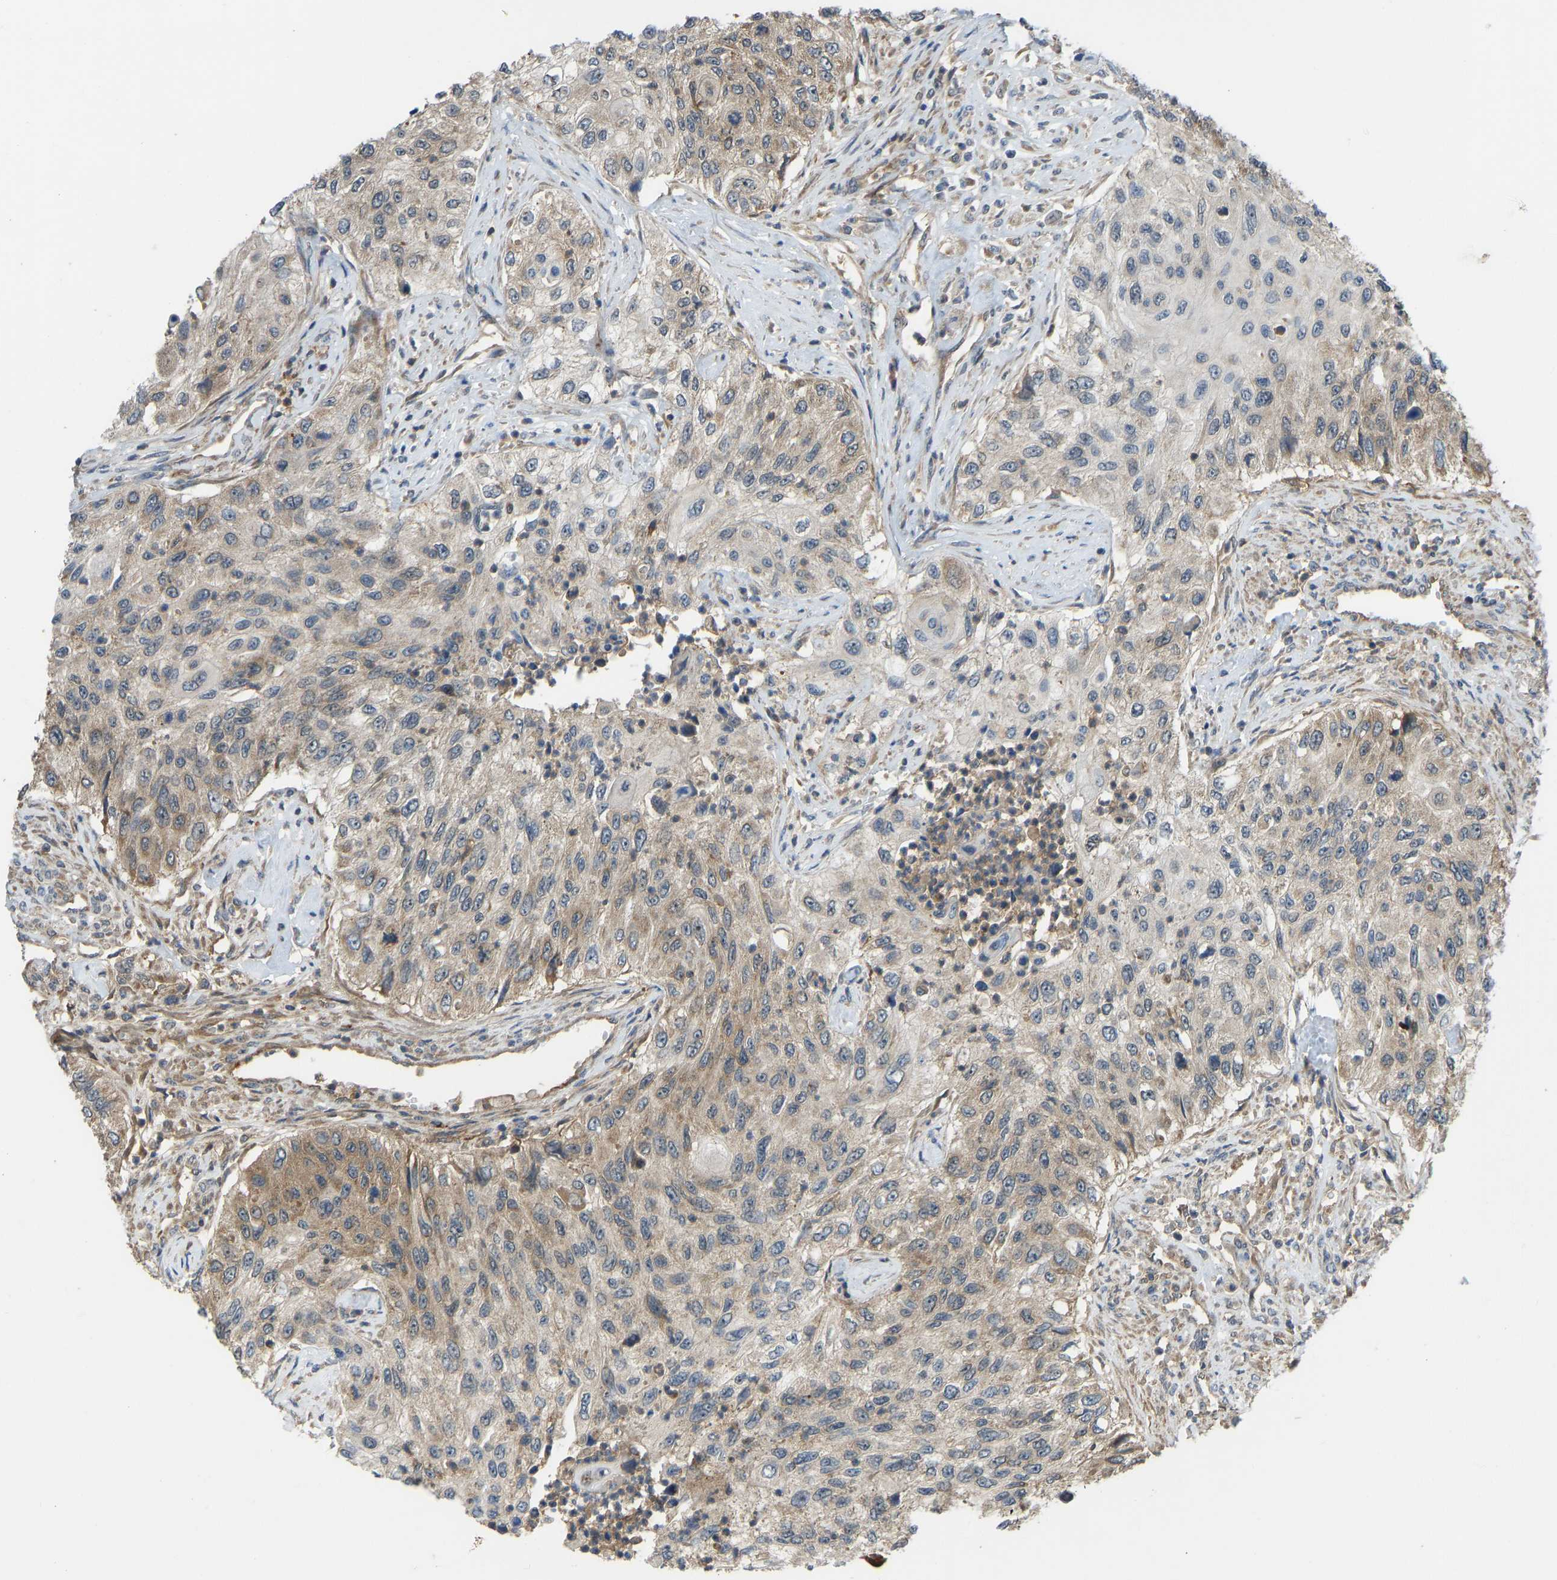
{"staining": {"intensity": "moderate", "quantity": ">75%", "location": "cytoplasmic/membranous"}, "tissue": "urothelial cancer", "cell_type": "Tumor cells", "image_type": "cancer", "snomed": [{"axis": "morphology", "description": "Urothelial carcinoma, High grade"}, {"axis": "topography", "description": "Urinary bladder"}], "caption": "The micrograph demonstrates immunohistochemical staining of urothelial cancer. There is moderate cytoplasmic/membranous expression is appreciated in approximately >75% of tumor cells. The protein of interest is stained brown, and the nuclei are stained in blue (DAB (3,3'-diaminobenzidine) IHC with brightfield microscopy, high magnification).", "gene": "CCT8", "patient": {"sex": "female", "age": 60}}